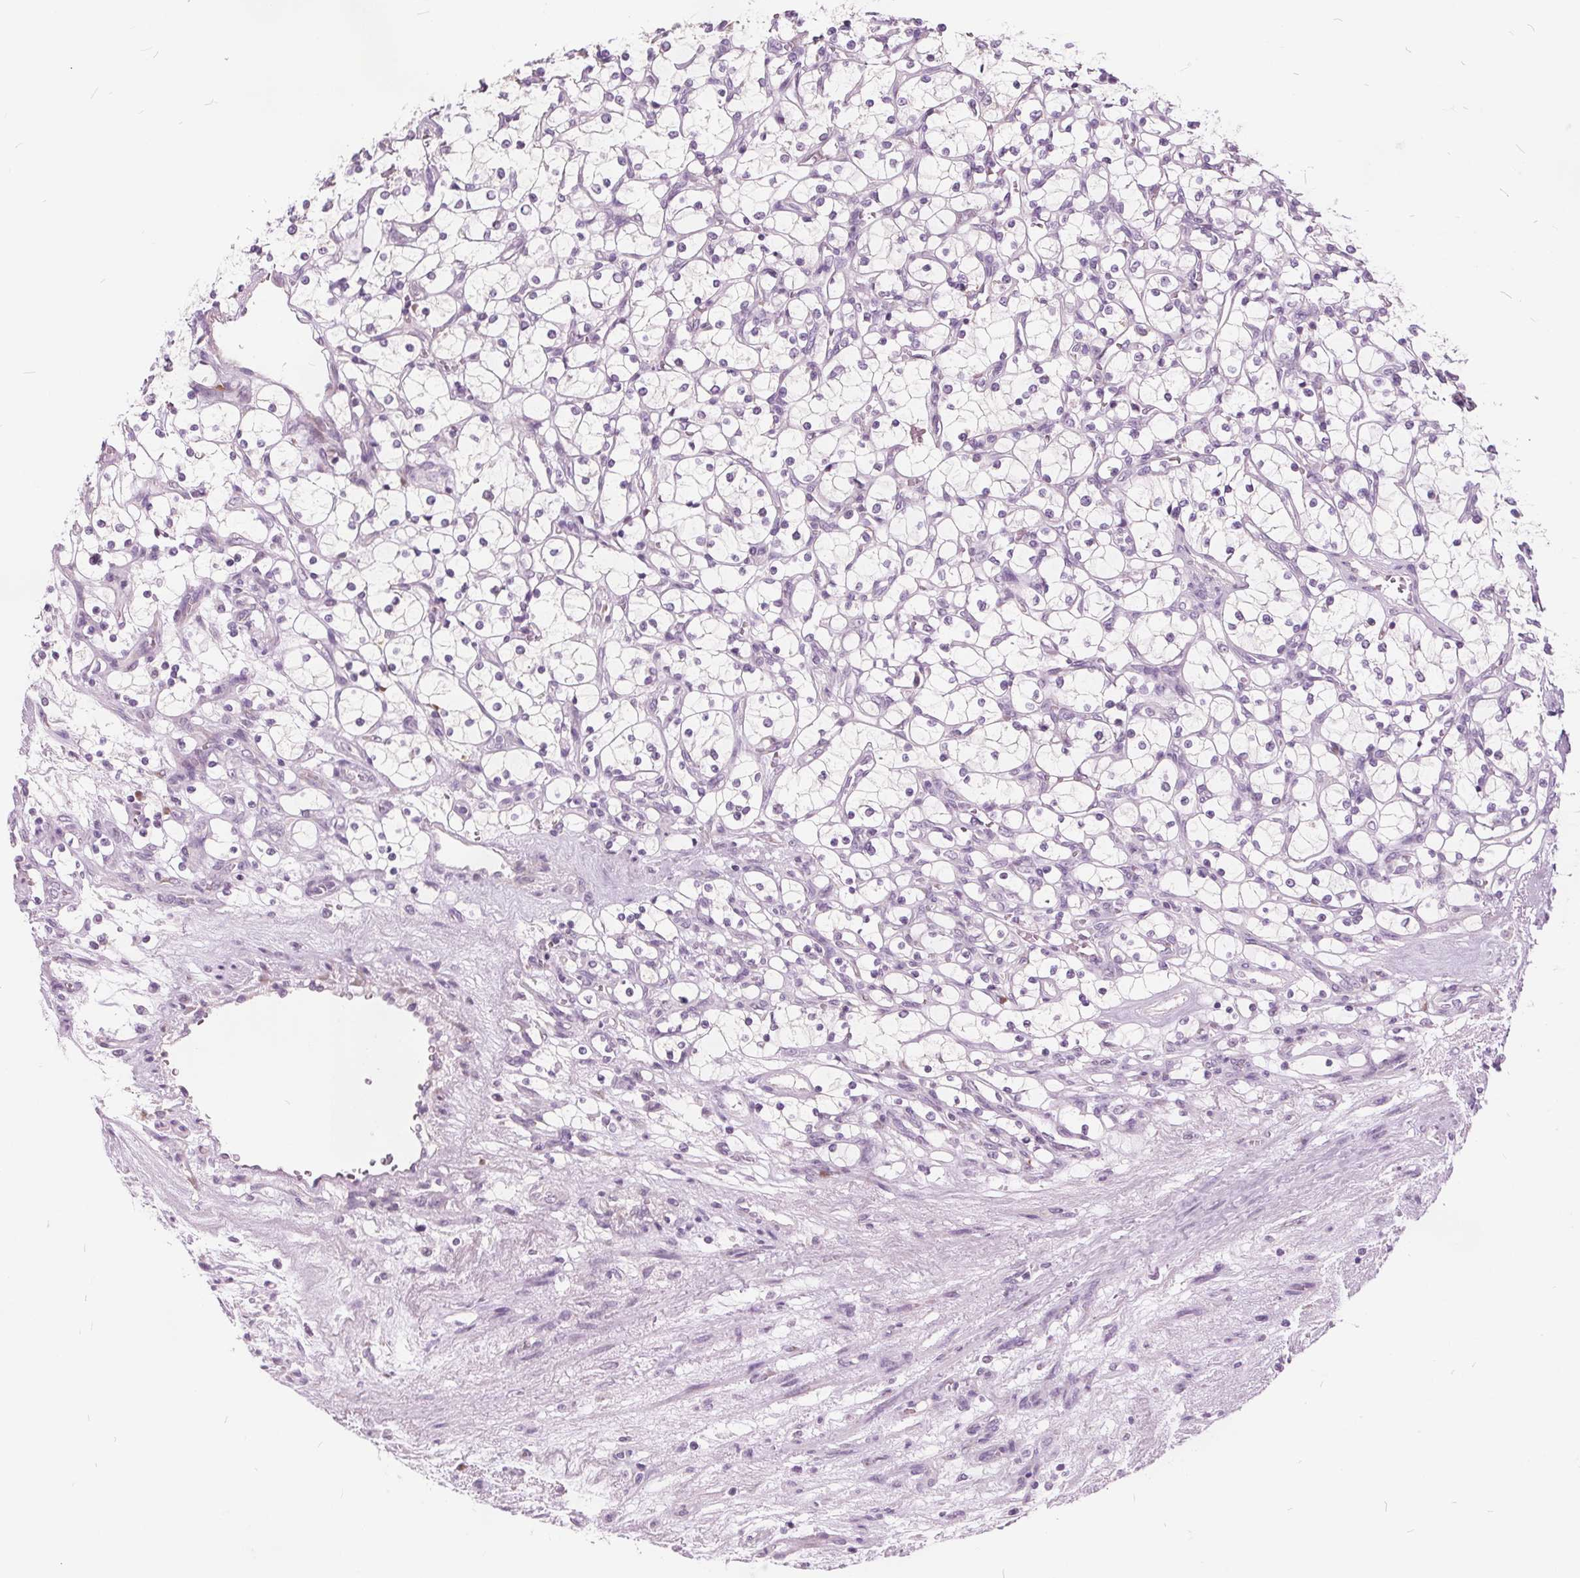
{"staining": {"intensity": "negative", "quantity": "none", "location": "none"}, "tissue": "renal cancer", "cell_type": "Tumor cells", "image_type": "cancer", "snomed": [{"axis": "morphology", "description": "Adenocarcinoma, NOS"}, {"axis": "topography", "description": "Kidney"}], "caption": "The micrograph shows no staining of tumor cells in renal cancer. (Stains: DAB immunohistochemistry (IHC) with hematoxylin counter stain, Microscopy: brightfield microscopy at high magnification).", "gene": "ACOX2", "patient": {"sex": "female", "age": 69}}